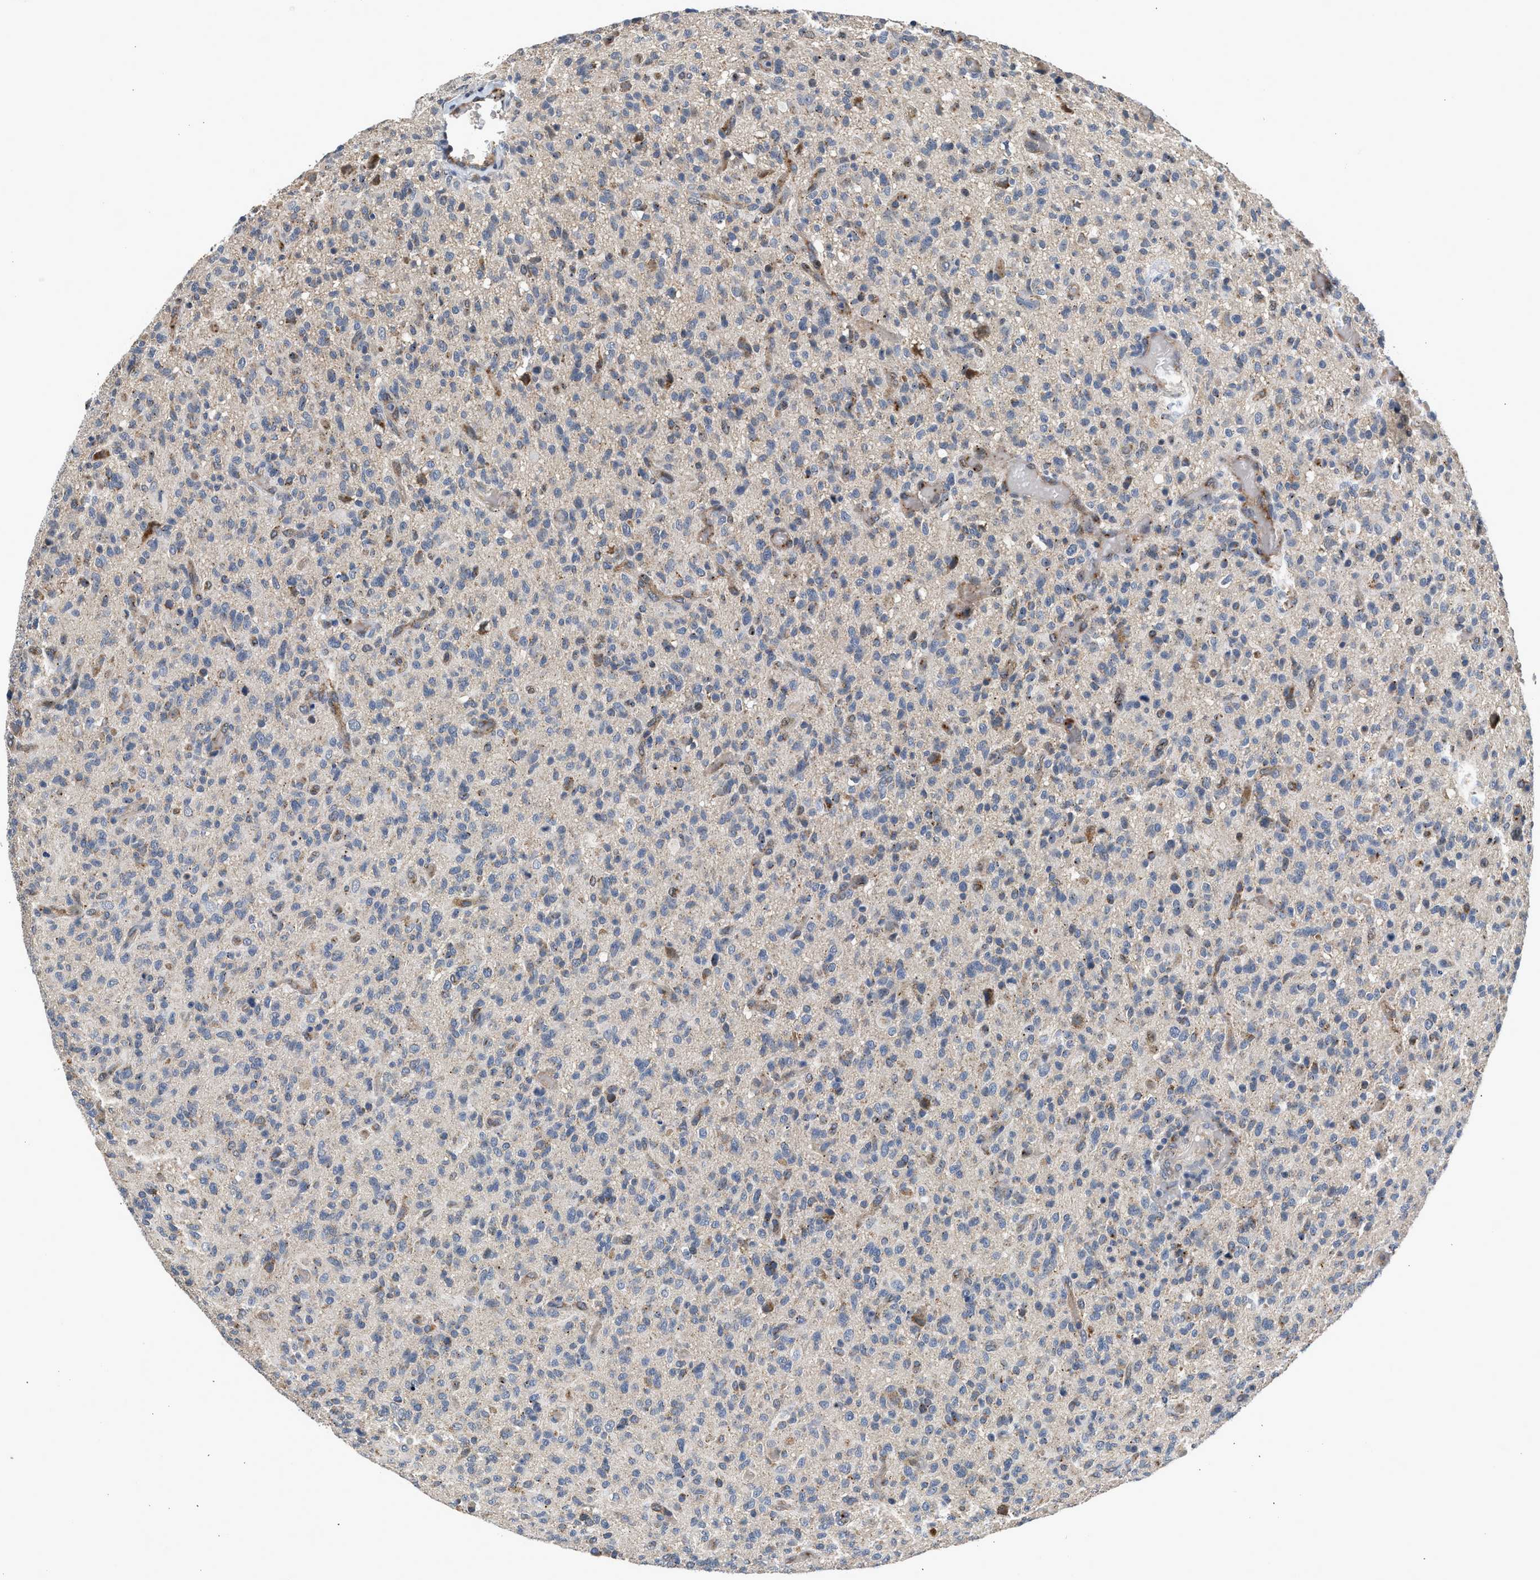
{"staining": {"intensity": "negative", "quantity": "none", "location": "none"}, "tissue": "glioma", "cell_type": "Tumor cells", "image_type": "cancer", "snomed": [{"axis": "morphology", "description": "Glioma, malignant, High grade"}, {"axis": "topography", "description": "Brain"}], "caption": "Tumor cells are negative for brown protein staining in glioma.", "gene": "PIM1", "patient": {"sex": "male", "age": 71}}